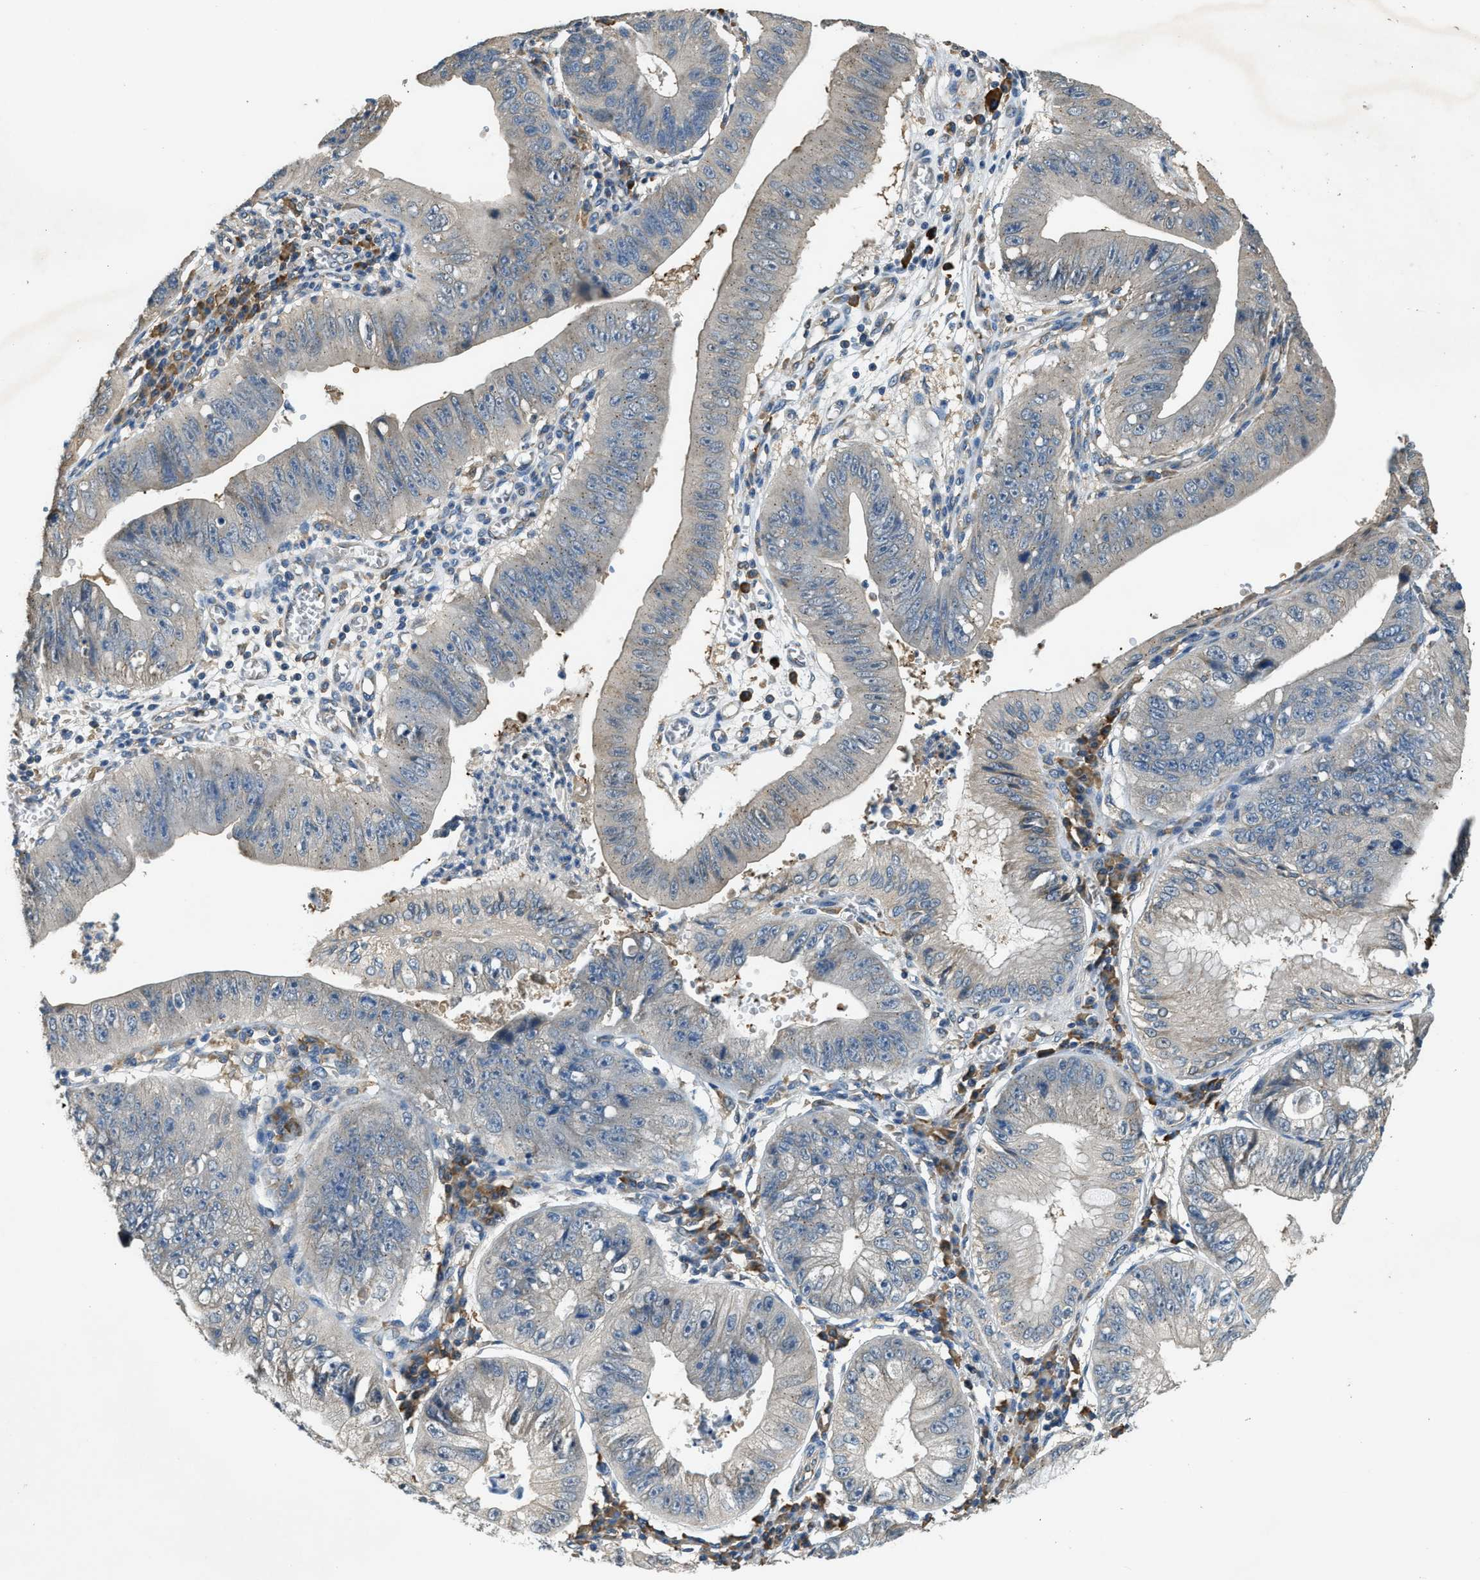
{"staining": {"intensity": "negative", "quantity": "none", "location": "none"}, "tissue": "stomach cancer", "cell_type": "Tumor cells", "image_type": "cancer", "snomed": [{"axis": "morphology", "description": "Adenocarcinoma, NOS"}, {"axis": "topography", "description": "Stomach"}], "caption": "Image shows no protein expression in tumor cells of stomach cancer (adenocarcinoma) tissue.", "gene": "CFLAR", "patient": {"sex": "male", "age": 59}}